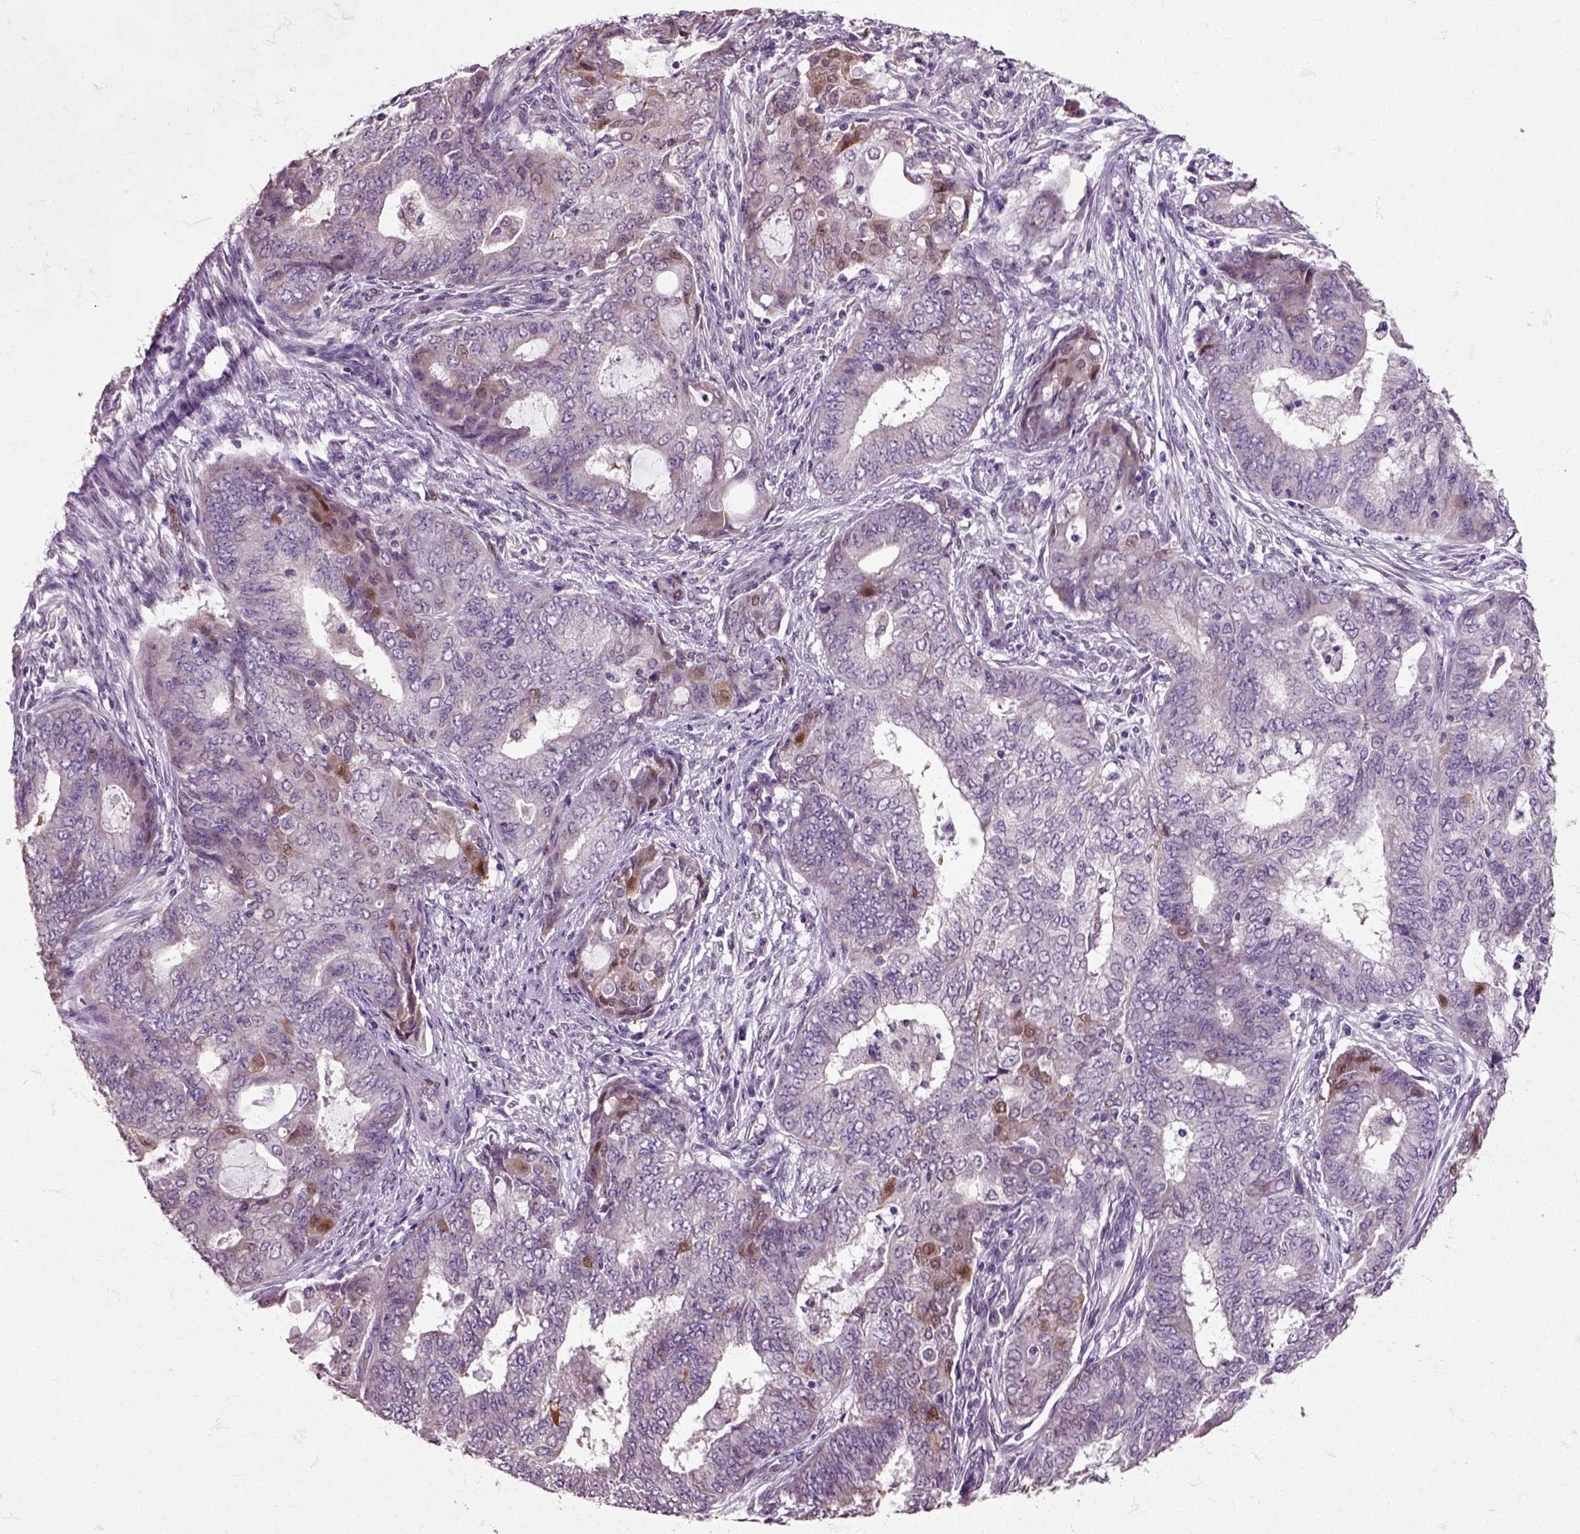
{"staining": {"intensity": "moderate", "quantity": "<25%", "location": "cytoplasmic/membranous"}, "tissue": "endometrial cancer", "cell_type": "Tumor cells", "image_type": "cancer", "snomed": [{"axis": "morphology", "description": "Adenocarcinoma, NOS"}, {"axis": "topography", "description": "Endometrium"}], "caption": "DAB immunohistochemical staining of endometrial cancer demonstrates moderate cytoplasmic/membranous protein staining in approximately <25% of tumor cells.", "gene": "HSPA2", "patient": {"sex": "female", "age": 62}}